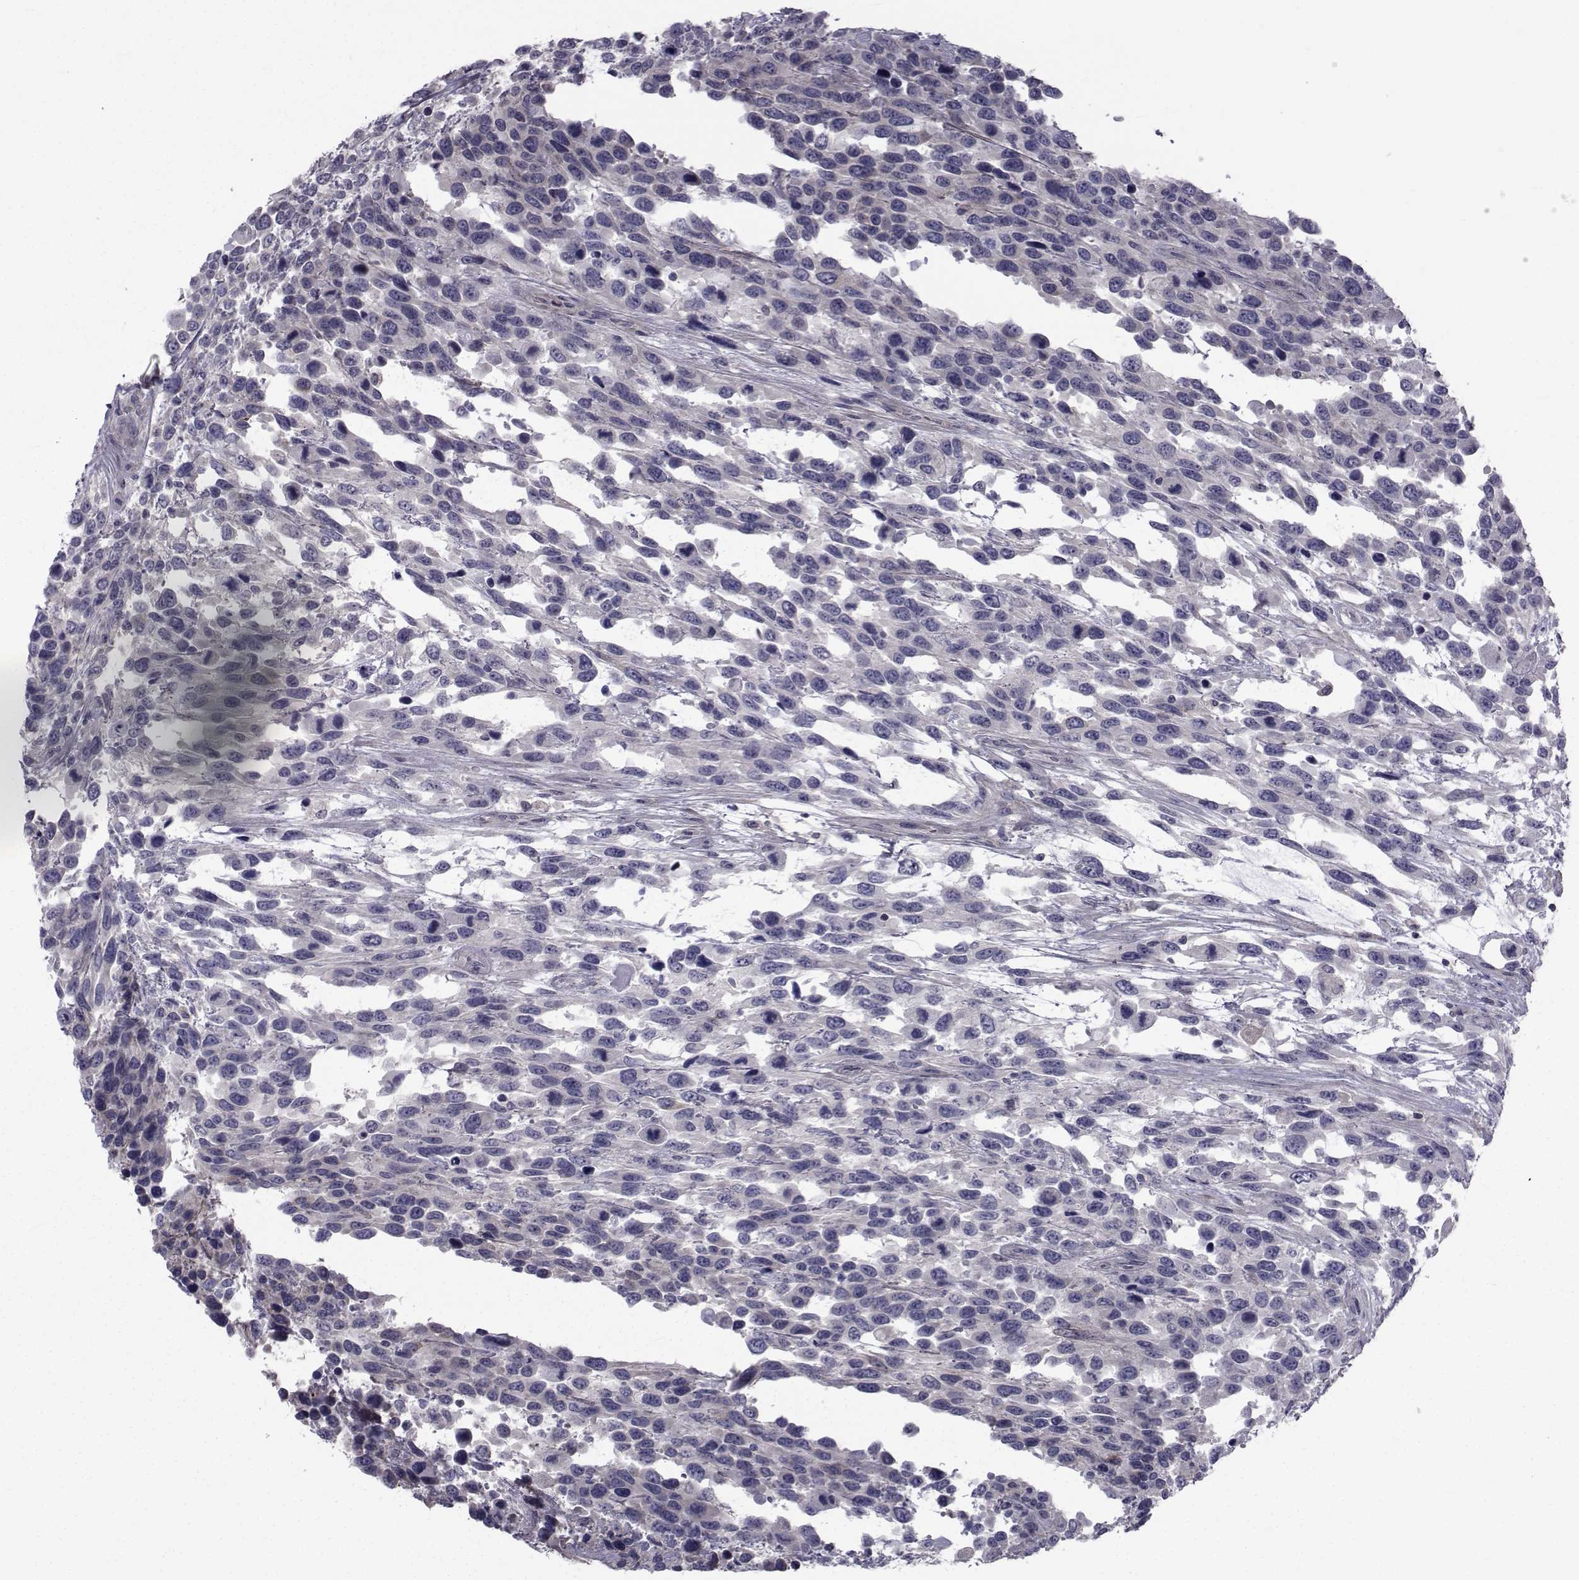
{"staining": {"intensity": "negative", "quantity": "none", "location": "none"}, "tissue": "urothelial cancer", "cell_type": "Tumor cells", "image_type": "cancer", "snomed": [{"axis": "morphology", "description": "Urothelial carcinoma, High grade"}, {"axis": "topography", "description": "Urinary bladder"}], "caption": "There is no significant expression in tumor cells of urothelial cancer.", "gene": "SLC30A10", "patient": {"sex": "female", "age": 70}}